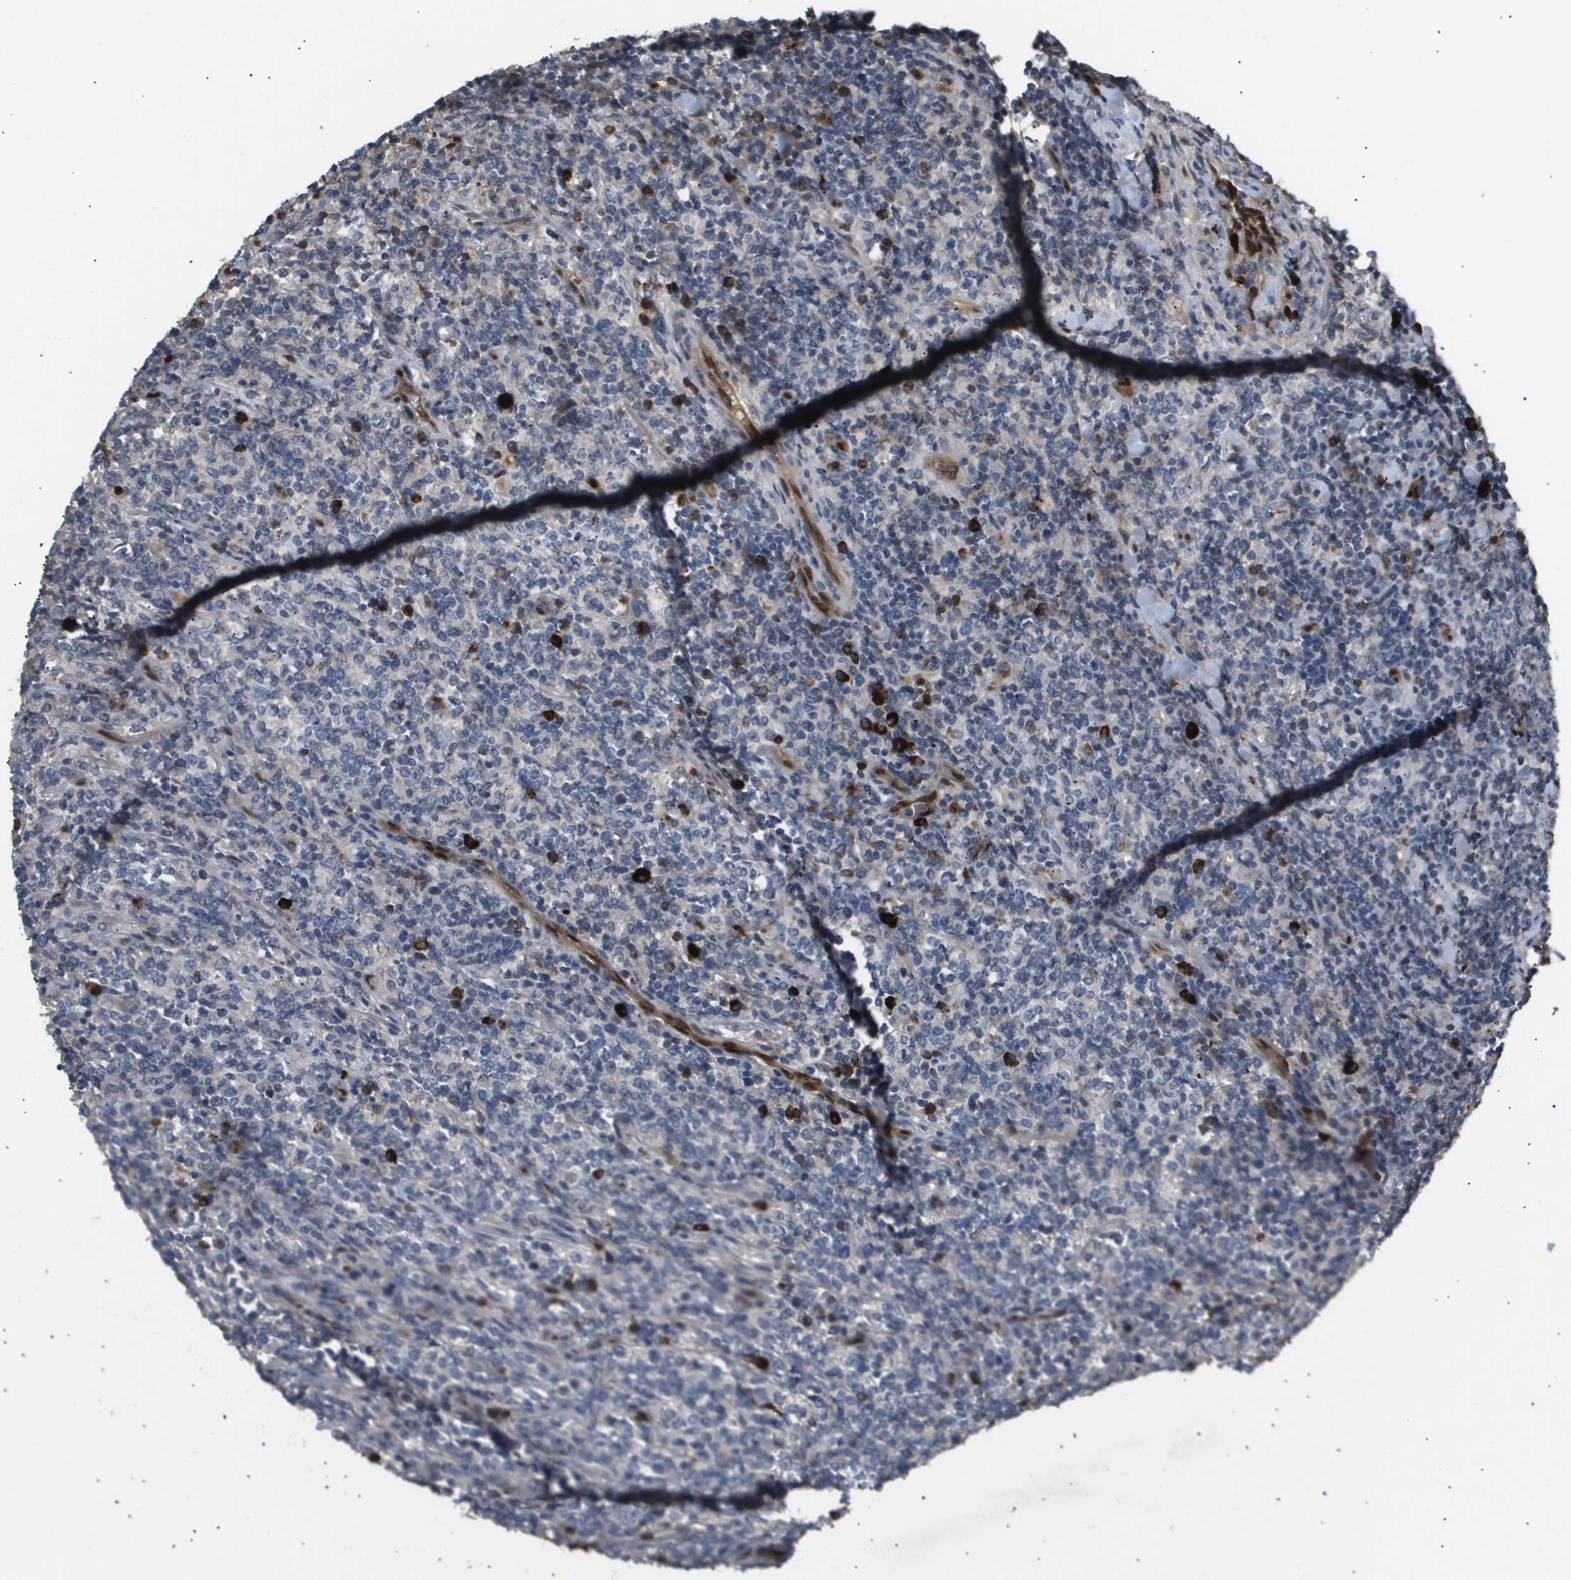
{"staining": {"intensity": "negative", "quantity": "none", "location": "none"}, "tissue": "lymphoma", "cell_type": "Tumor cells", "image_type": "cancer", "snomed": [{"axis": "morphology", "description": "Malignant lymphoma, non-Hodgkin's type, High grade"}, {"axis": "topography", "description": "Soft tissue"}], "caption": "Human malignant lymphoma, non-Hodgkin's type (high-grade) stained for a protein using immunohistochemistry demonstrates no staining in tumor cells.", "gene": "ERG", "patient": {"sex": "male", "age": 18}}